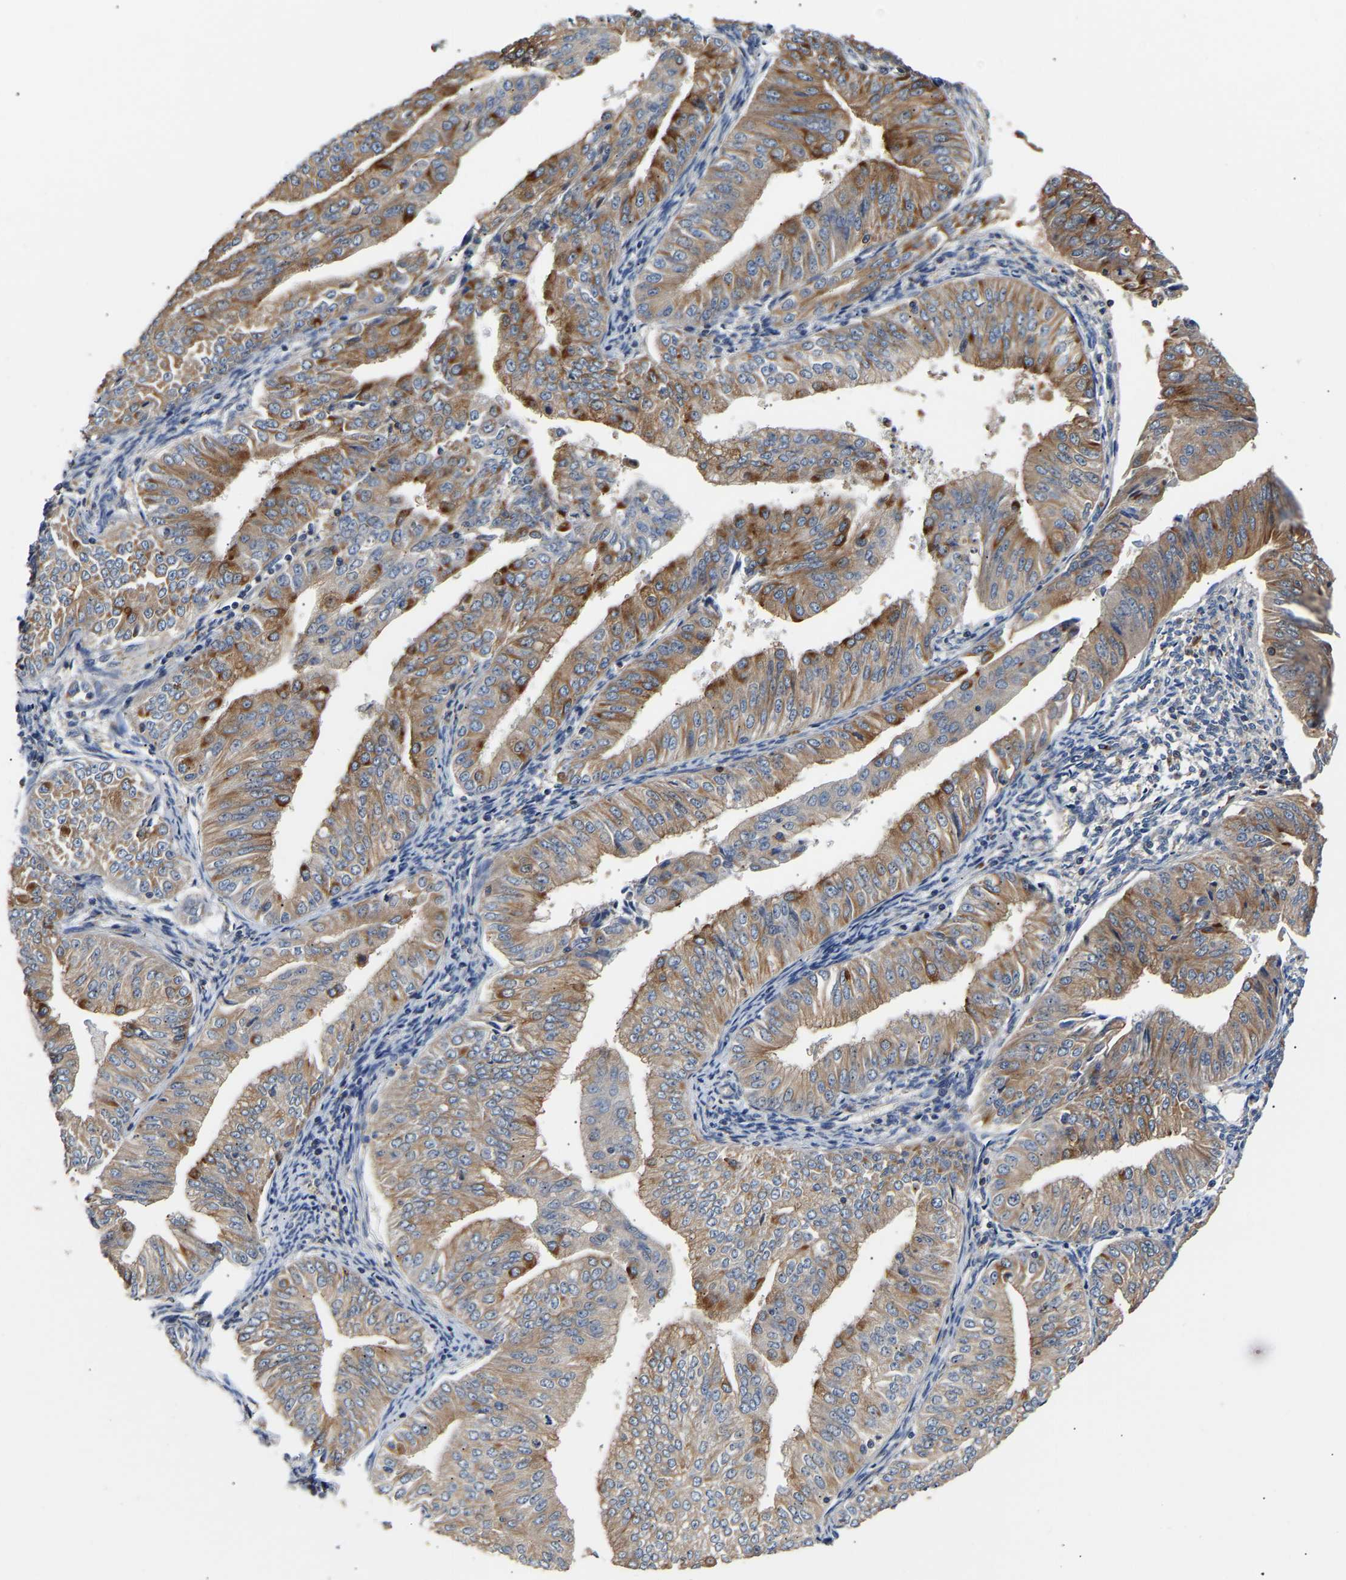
{"staining": {"intensity": "moderate", "quantity": "25%-75%", "location": "cytoplasmic/membranous"}, "tissue": "endometrial cancer", "cell_type": "Tumor cells", "image_type": "cancer", "snomed": [{"axis": "morphology", "description": "Normal tissue, NOS"}, {"axis": "morphology", "description": "Adenocarcinoma, NOS"}, {"axis": "topography", "description": "Endometrium"}], "caption": "An immunohistochemistry histopathology image of neoplastic tissue is shown. Protein staining in brown shows moderate cytoplasmic/membranous positivity in endometrial cancer (adenocarcinoma) within tumor cells. The protein is stained brown, and the nuclei are stained in blue (DAB (3,3'-diaminobenzidine) IHC with brightfield microscopy, high magnification).", "gene": "LRBA", "patient": {"sex": "female", "age": 53}}